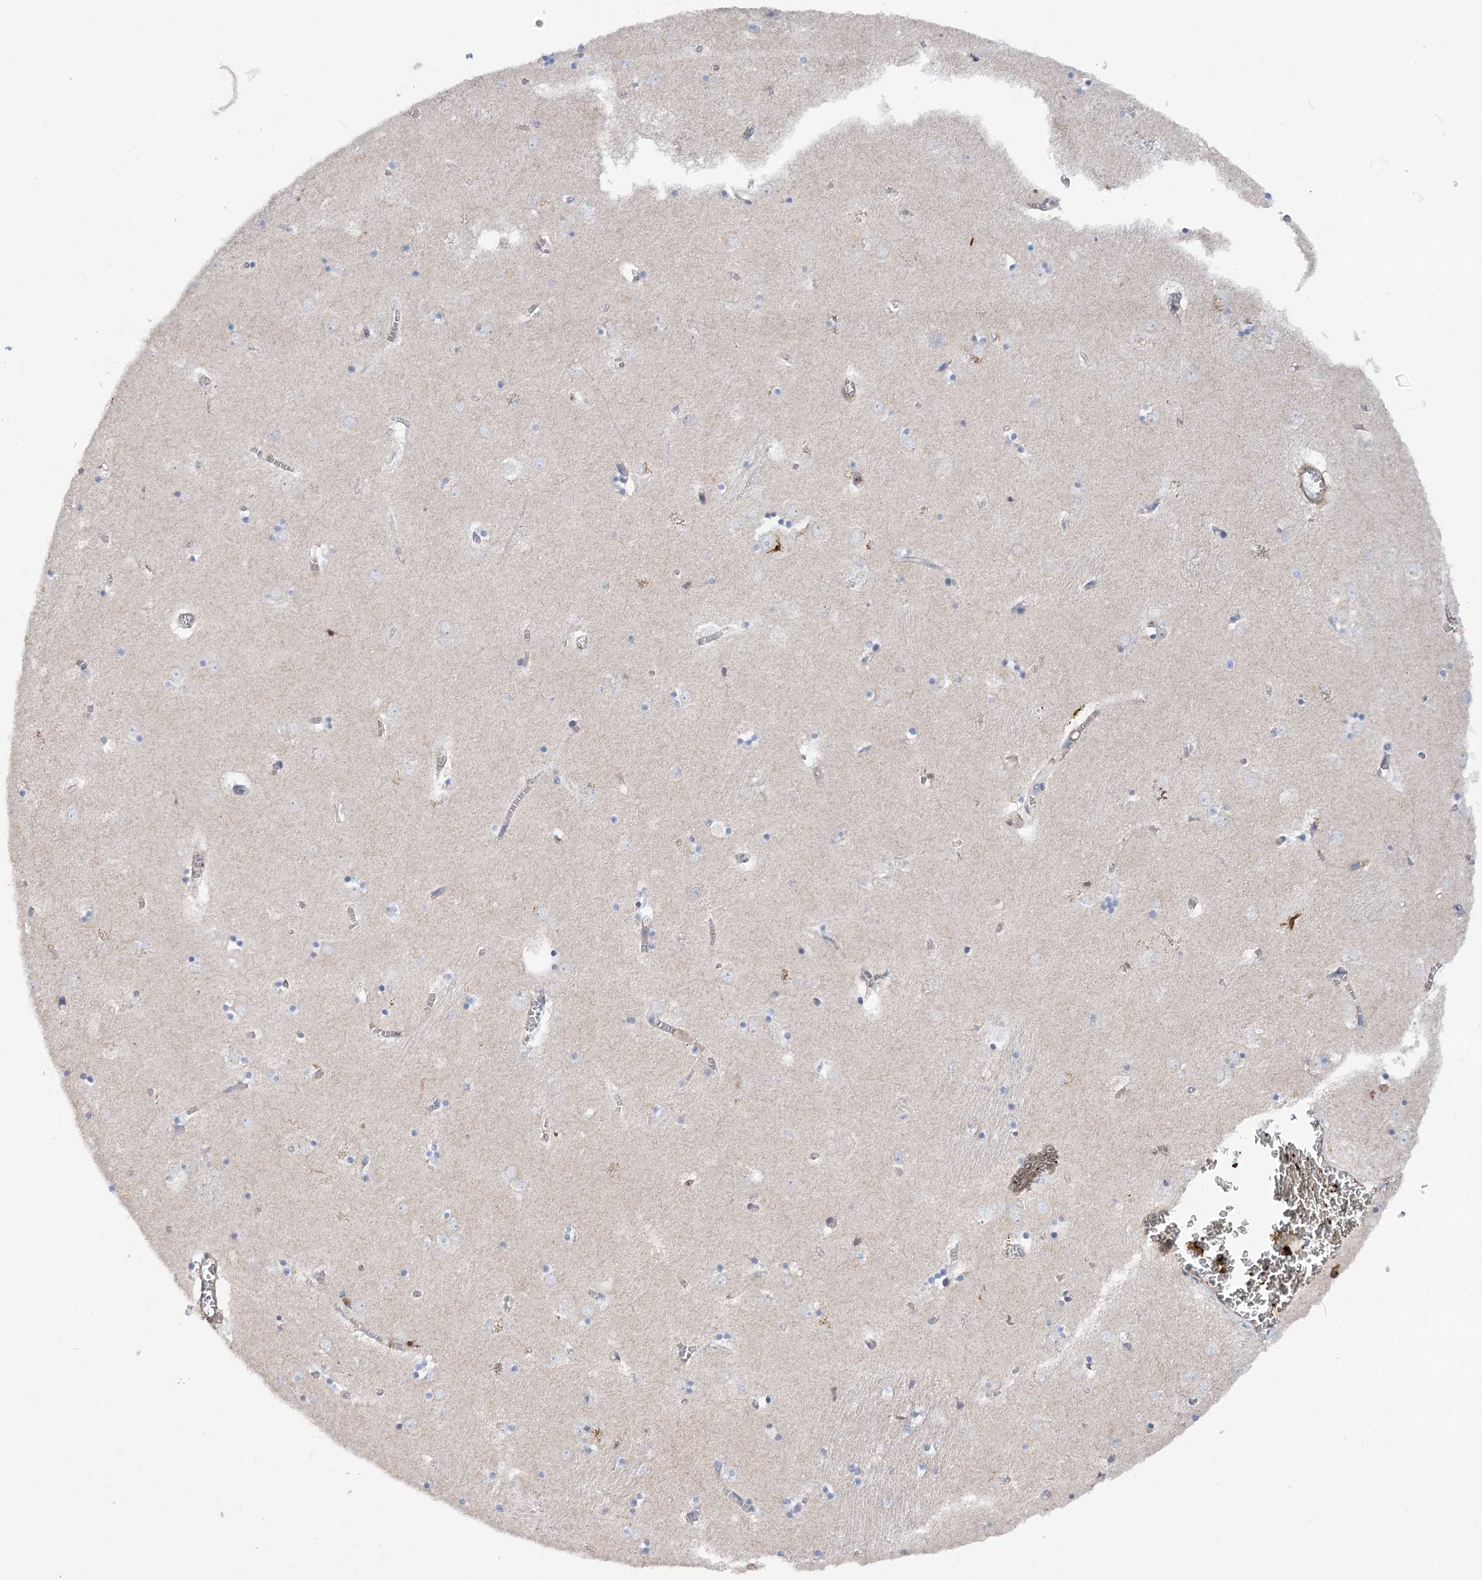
{"staining": {"intensity": "negative", "quantity": "none", "location": "none"}, "tissue": "caudate", "cell_type": "Glial cells", "image_type": "normal", "snomed": [{"axis": "morphology", "description": "Normal tissue, NOS"}, {"axis": "topography", "description": "Lateral ventricle wall"}], "caption": "IHC photomicrograph of benign caudate: human caudate stained with DAB reveals no significant protein expression in glial cells.", "gene": "LARP1B", "patient": {"sex": "male", "age": 70}}